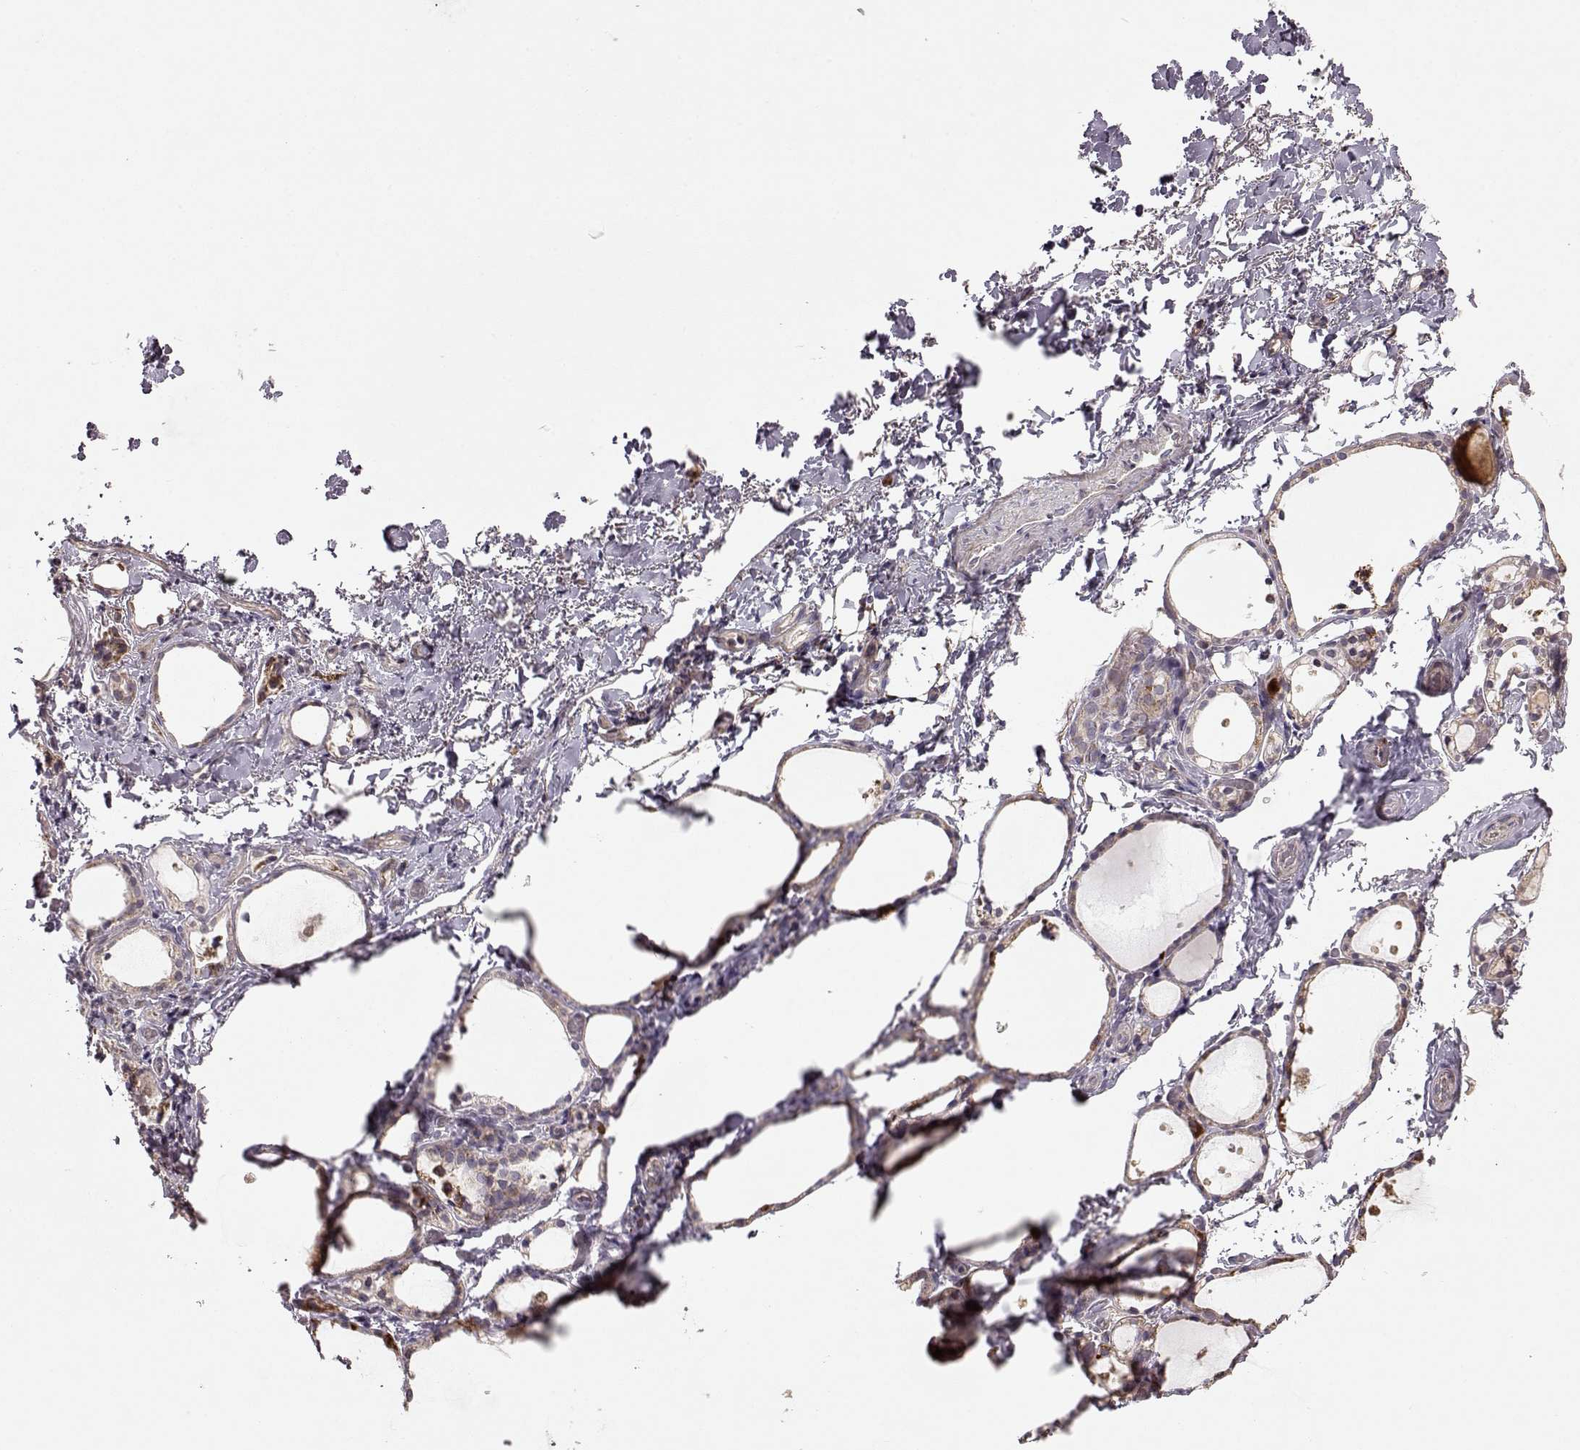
{"staining": {"intensity": "moderate", "quantity": ">75%", "location": "cytoplasmic/membranous"}, "tissue": "thyroid gland", "cell_type": "Glandular cells", "image_type": "normal", "snomed": [{"axis": "morphology", "description": "Normal tissue, NOS"}, {"axis": "topography", "description": "Thyroid gland"}], "caption": "An immunohistochemistry micrograph of benign tissue is shown. Protein staining in brown highlights moderate cytoplasmic/membranous positivity in thyroid gland within glandular cells. (DAB (3,3'-diaminobenzidine) IHC, brown staining for protein, blue staining for nuclei).", "gene": "CMTM3", "patient": {"sex": "male", "age": 68}}